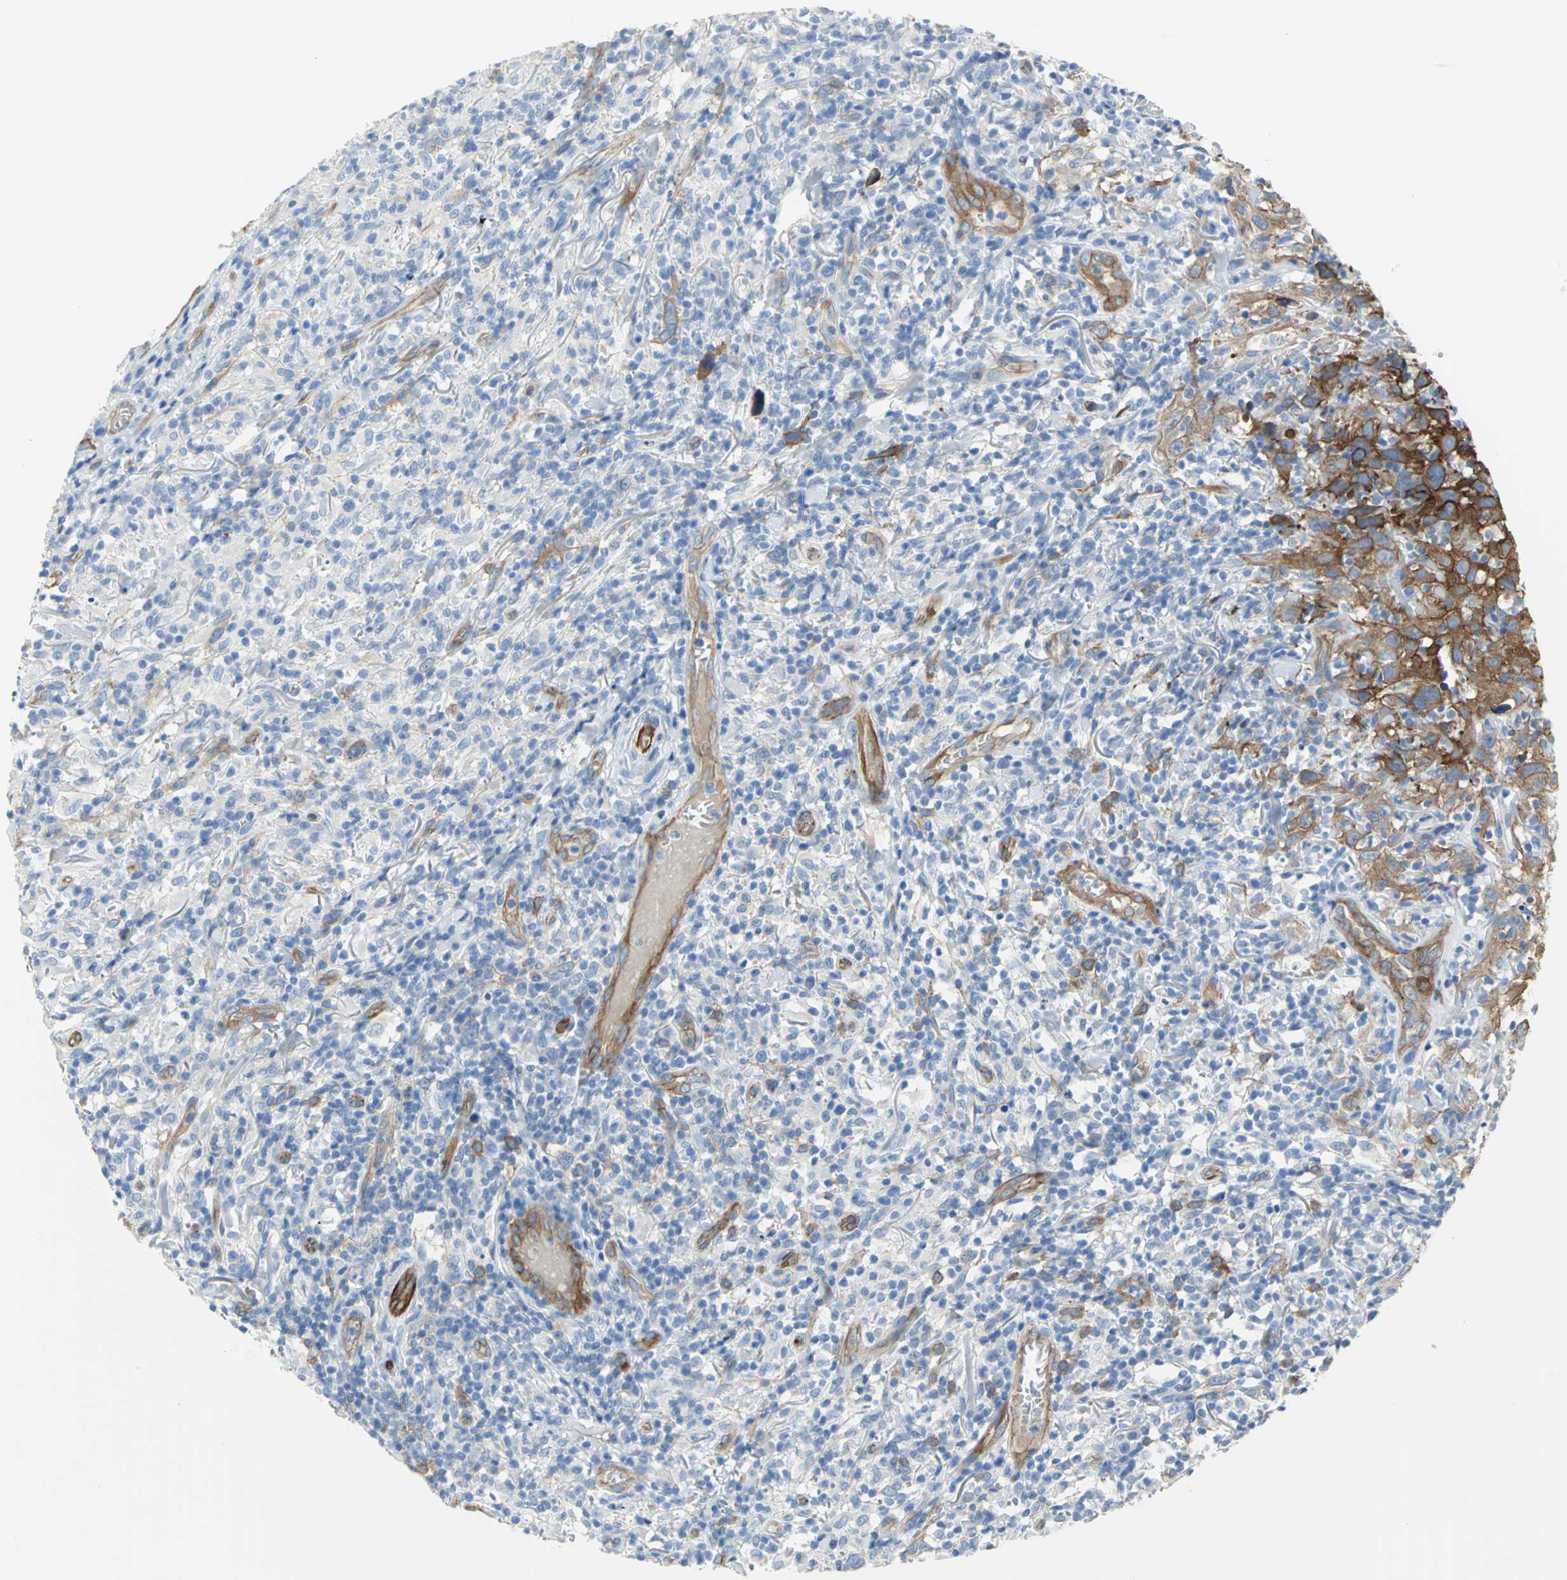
{"staining": {"intensity": "strong", "quantity": ">75%", "location": "cytoplasmic/membranous"}, "tissue": "thyroid cancer", "cell_type": "Tumor cells", "image_type": "cancer", "snomed": [{"axis": "morphology", "description": "Carcinoma, NOS"}, {"axis": "topography", "description": "Thyroid gland"}], "caption": "Thyroid cancer stained with a protein marker displays strong staining in tumor cells.", "gene": "FLNB", "patient": {"sex": "female", "age": 77}}